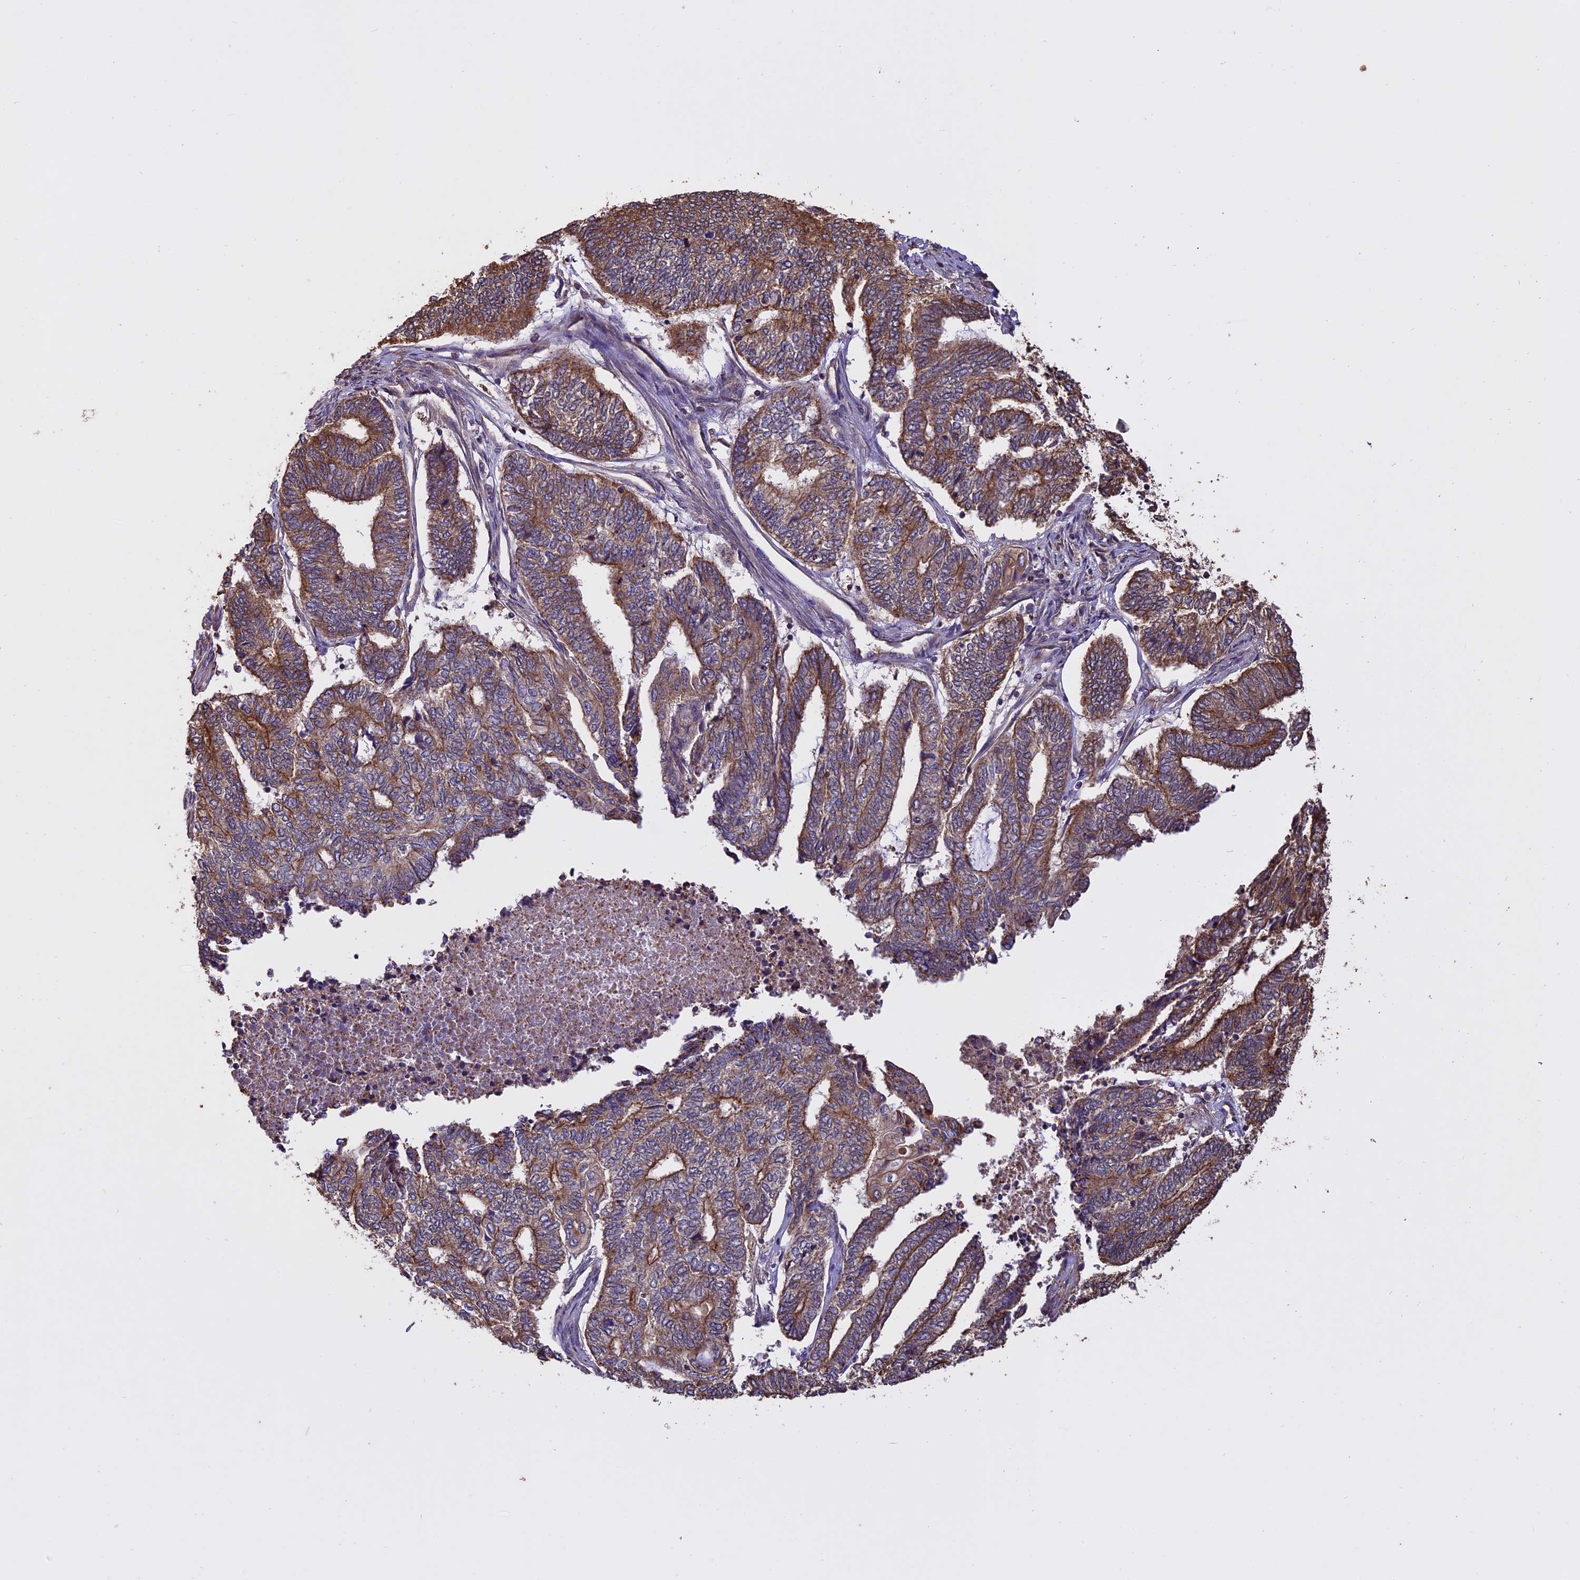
{"staining": {"intensity": "moderate", "quantity": ">75%", "location": "cytoplasmic/membranous"}, "tissue": "endometrial cancer", "cell_type": "Tumor cells", "image_type": "cancer", "snomed": [{"axis": "morphology", "description": "Adenocarcinoma, NOS"}, {"axis": "topography", "description": "Uterus"}, {"axis": "topography", "description": "Endometrium"}], "caption": "Endometrial cancer tissue displays moderate cytoplasmic/membranous staining in about >75% of tumor cells The protein is stained brown, and the nuclei are stained in blue (DAB IHC with brightfield microscopy, high magnification).", "gene": "CHMP2A", "patient": {"sex": "female", "age": 70}}